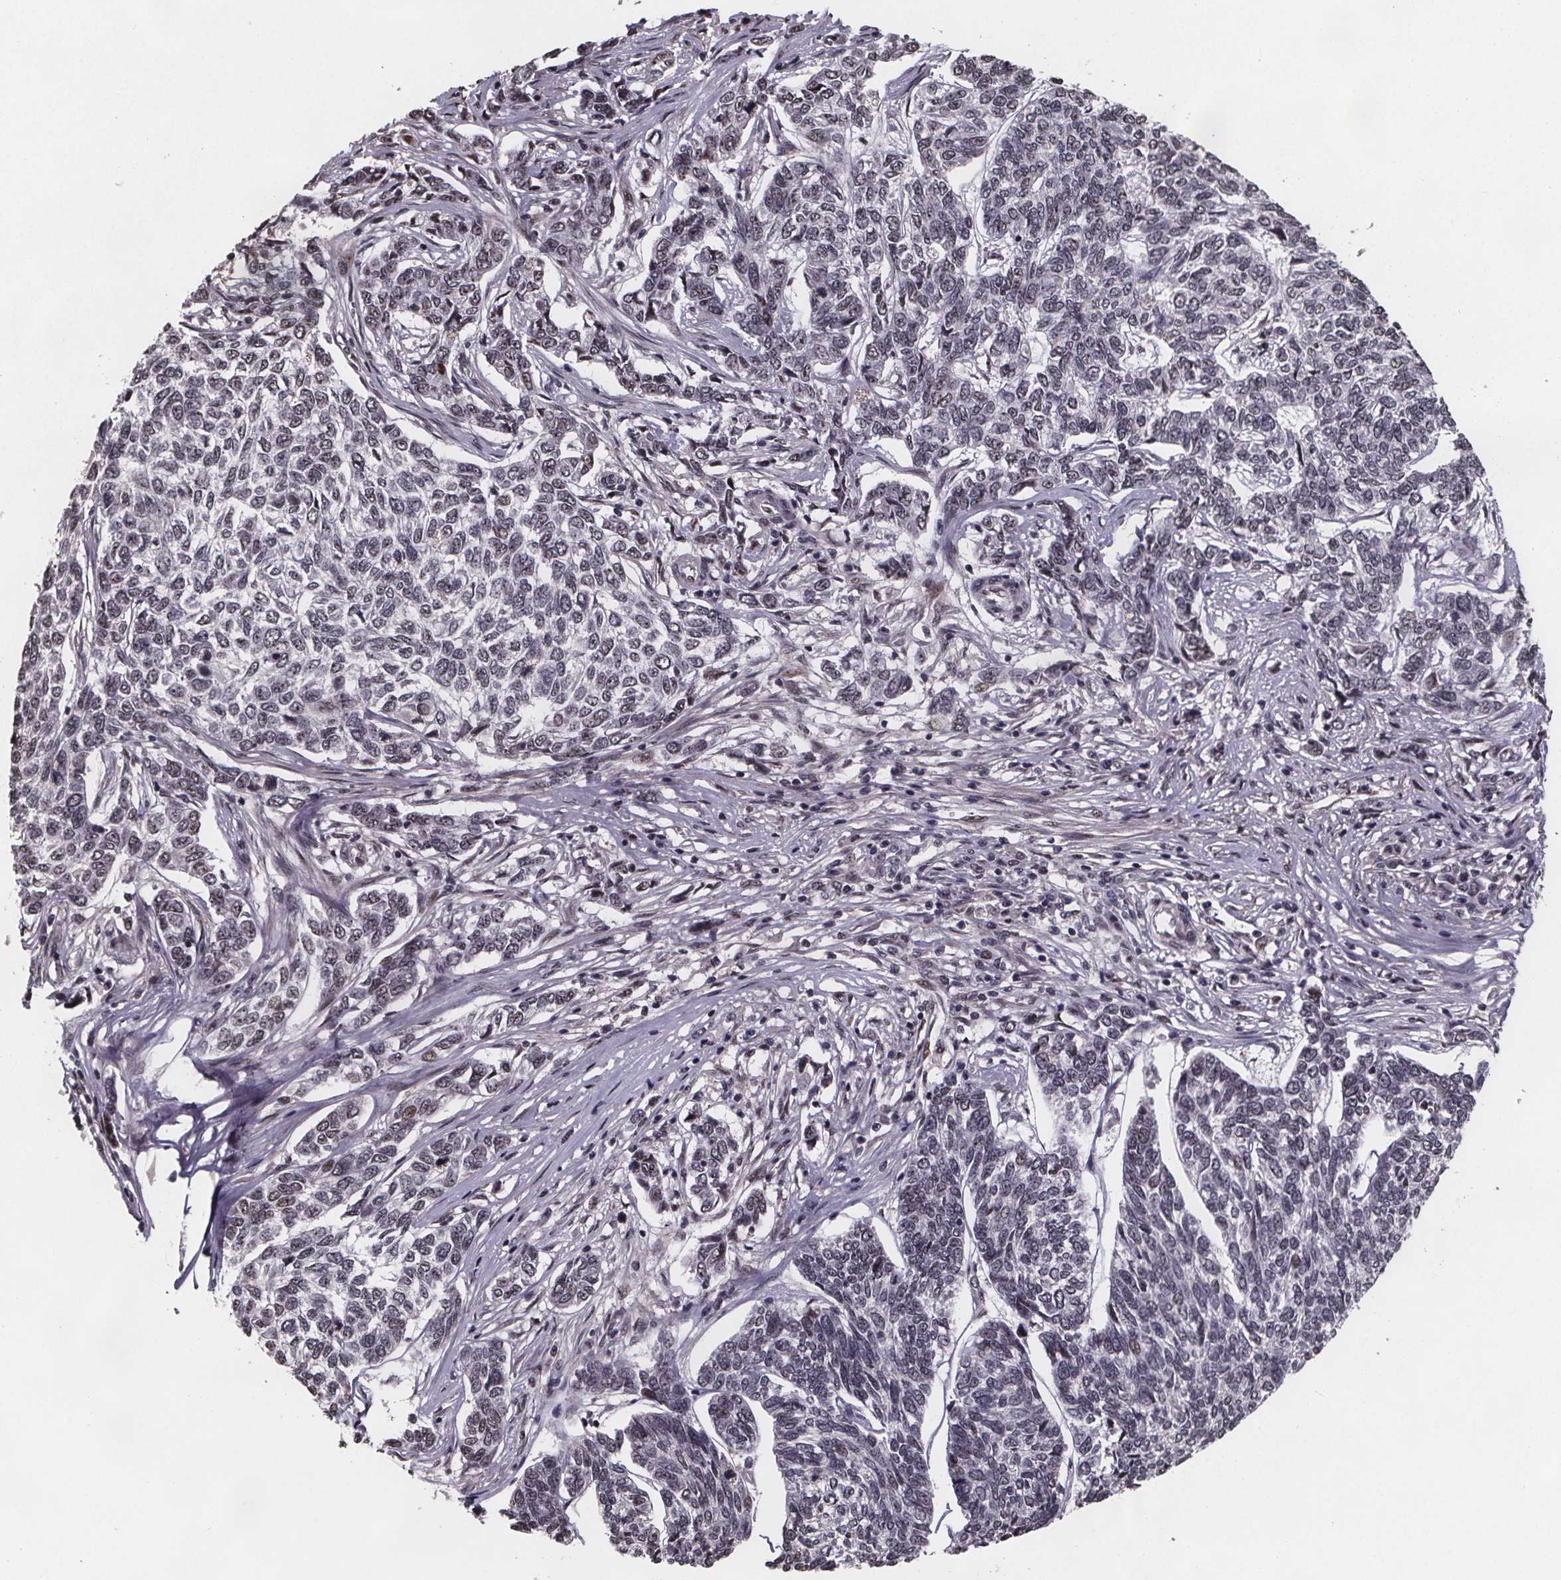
{"staining": {"intensity": "negative", "quantity": "none", "location": "none"}, "tissue": "skin cancer", "cell_type": "Tumor cells", "image_type": "cancer", "snomed": [{"axis": "morphology", "description": "Basal cell carcinoma"}, {"axis": "topography", "description": "Skin"}], "caption": "The micrograph reveals no staining of tumor cells in skin cancer. (IHC, brightfield microscopy, high magnification).", "gene": "U2SURP", "patient": {"sex": "female", "age": 65}}